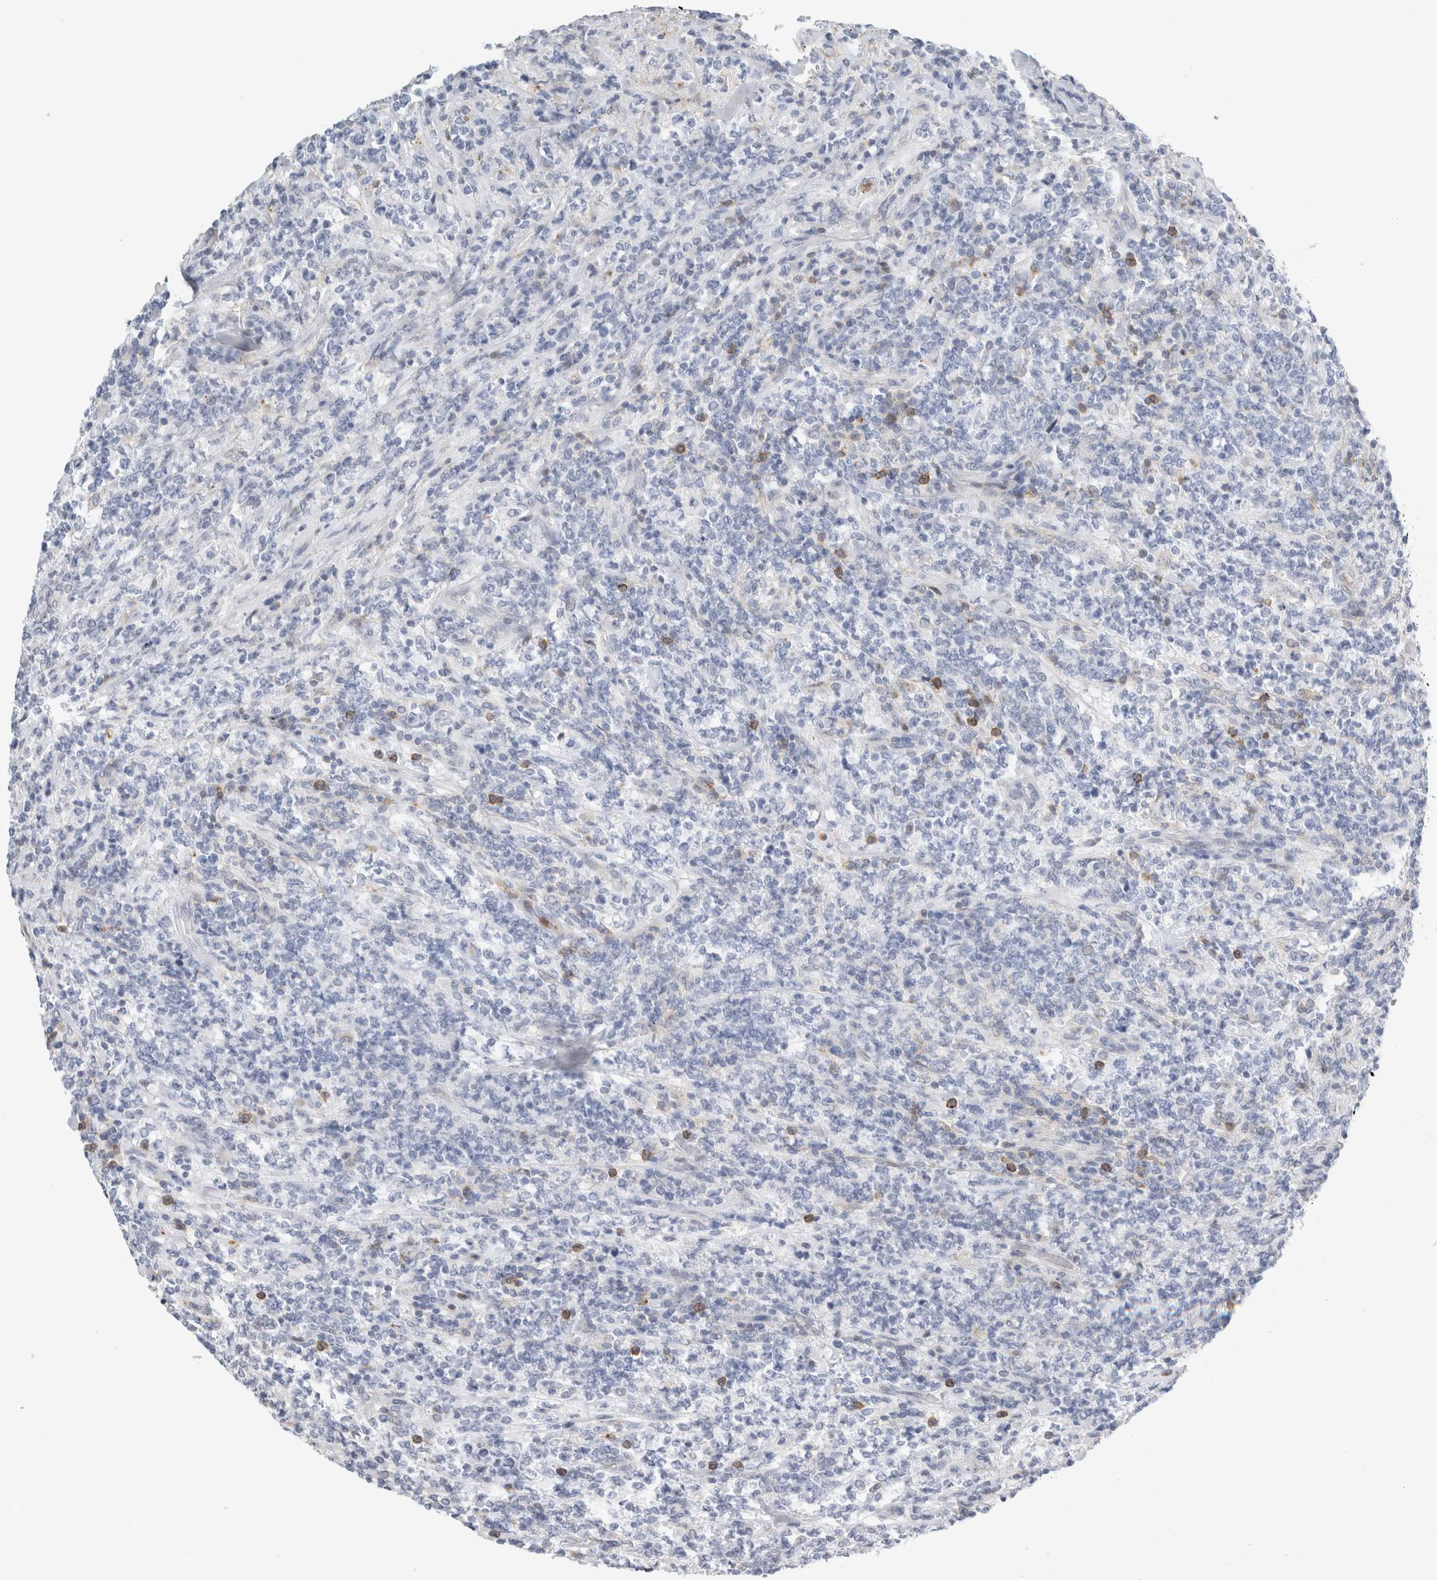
{"staining": {"intensity": "negative", "quantity": "none", "location": "none"}, "tissue": "lymphoma", "cell_type": "Tumor cells", "image_type": "cancer", "snomed": [{"axis": "morphology", "description": "Malignant lymphoma, non-Hodgkin's type, High grade"}, {"axis": "topography", "description": "Soft tissue"}], "caption": "A photomicrograph of human high-grade malignant lymphoma, non-Hodgkin's type is negative for staining in tumor cells.", "gene": "P2RY2", "patient": {"sex": "male", "age": 18}}